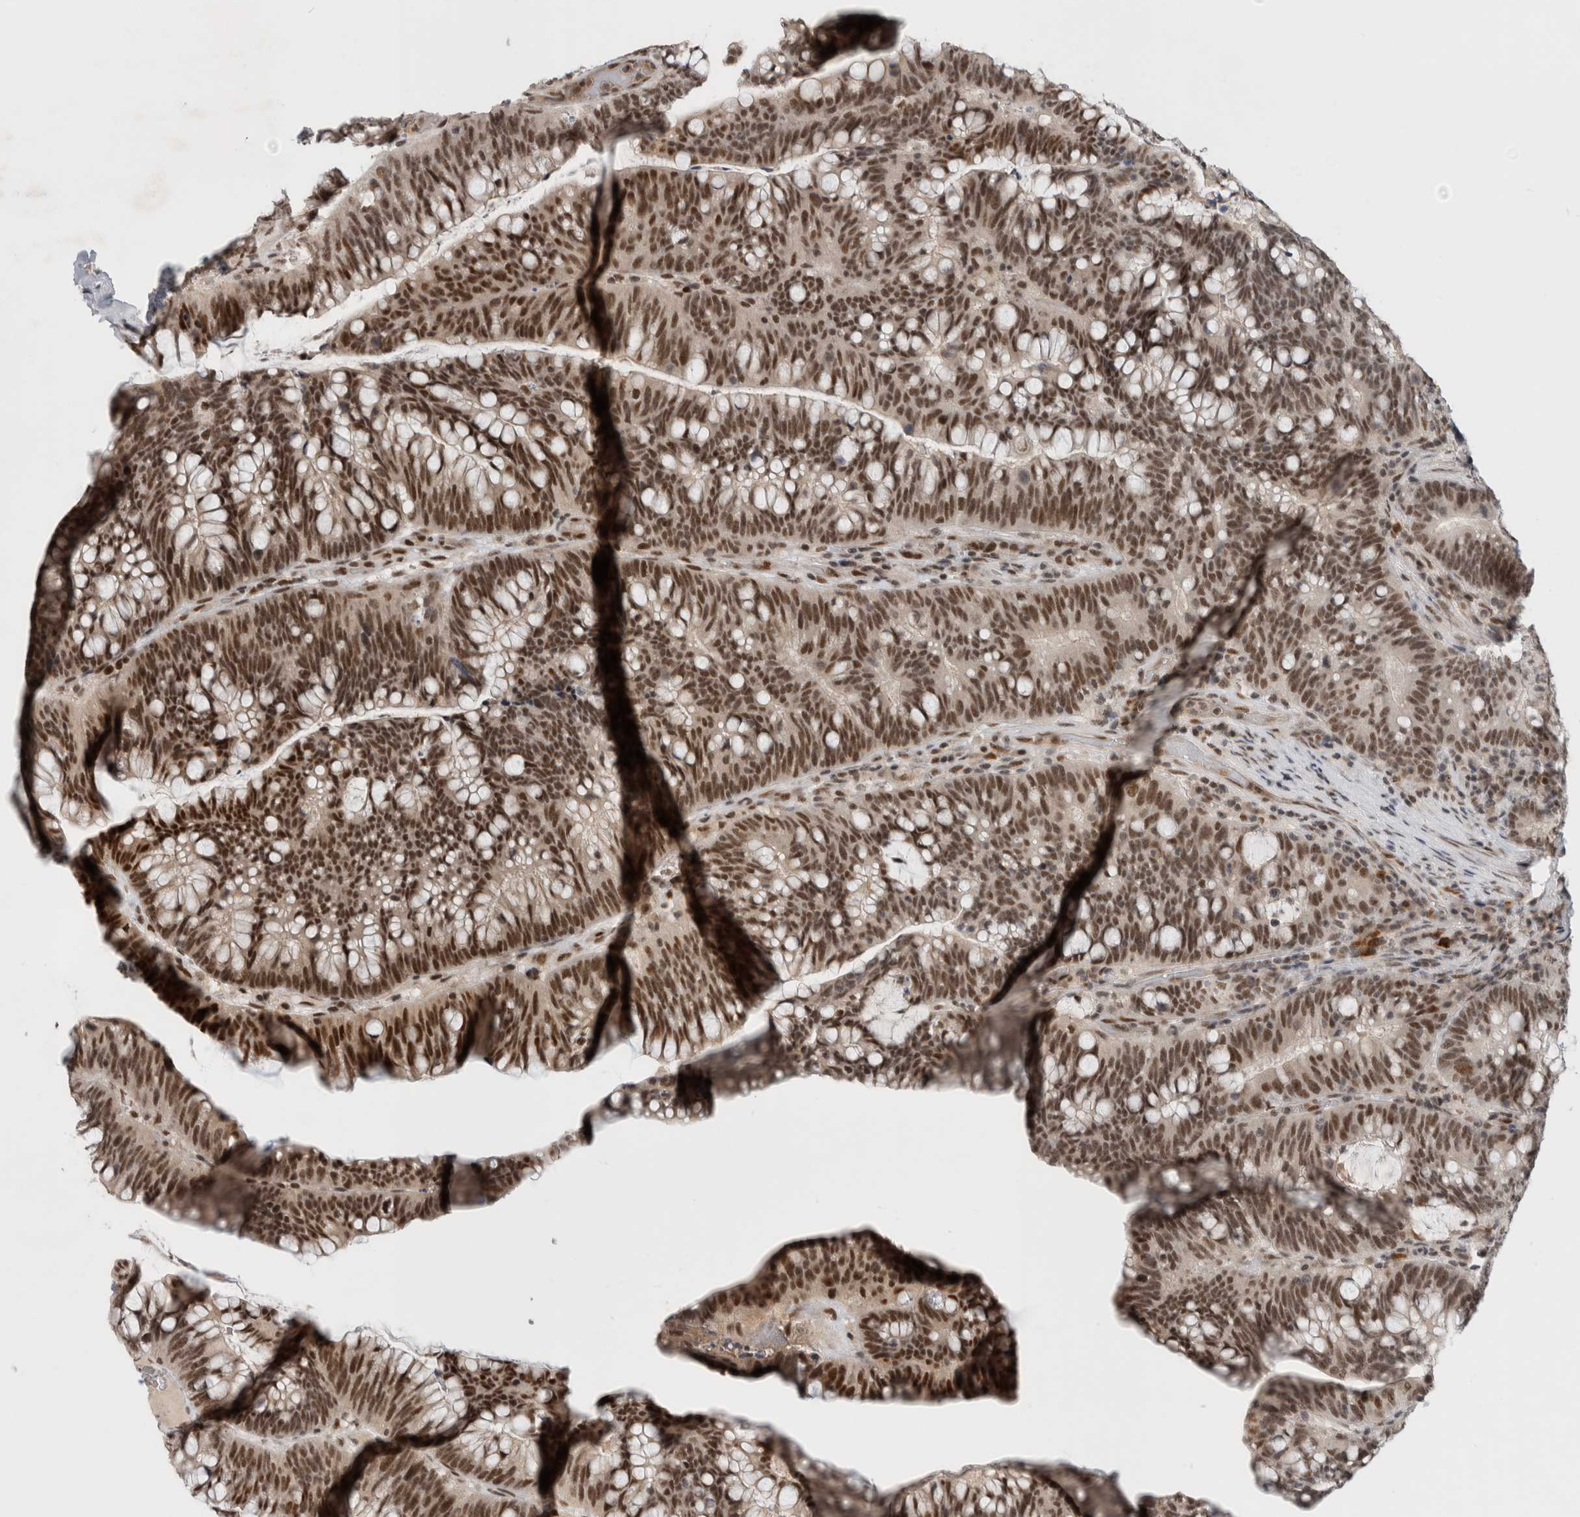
{"staining": {"intensity": "moderate", "quantity": ">75%", "location": "nuclear"}, "tissue": "colorectal cancer", "cell_type": "Tumor cells", "image_type": "cancer", "snomed": [{"axis": "morphology", "description": "Adenocarcinoma, NOS"}, {"axis": "topography", "description": "Colon"}], "caption": "The histopathology image shows staining of colorectal cancer, revealing moderate nuclear protein expression (brown color) within tumor cells. The staining was performed using DAB (3,3'-diaminobenzidine) to visualize the protein expression in brown, while the nuclei were stained in blue with hematoxylin (Magnification: 20x).", "gene": "HESX1", "patient": {"sex": "female", "age": 66}}